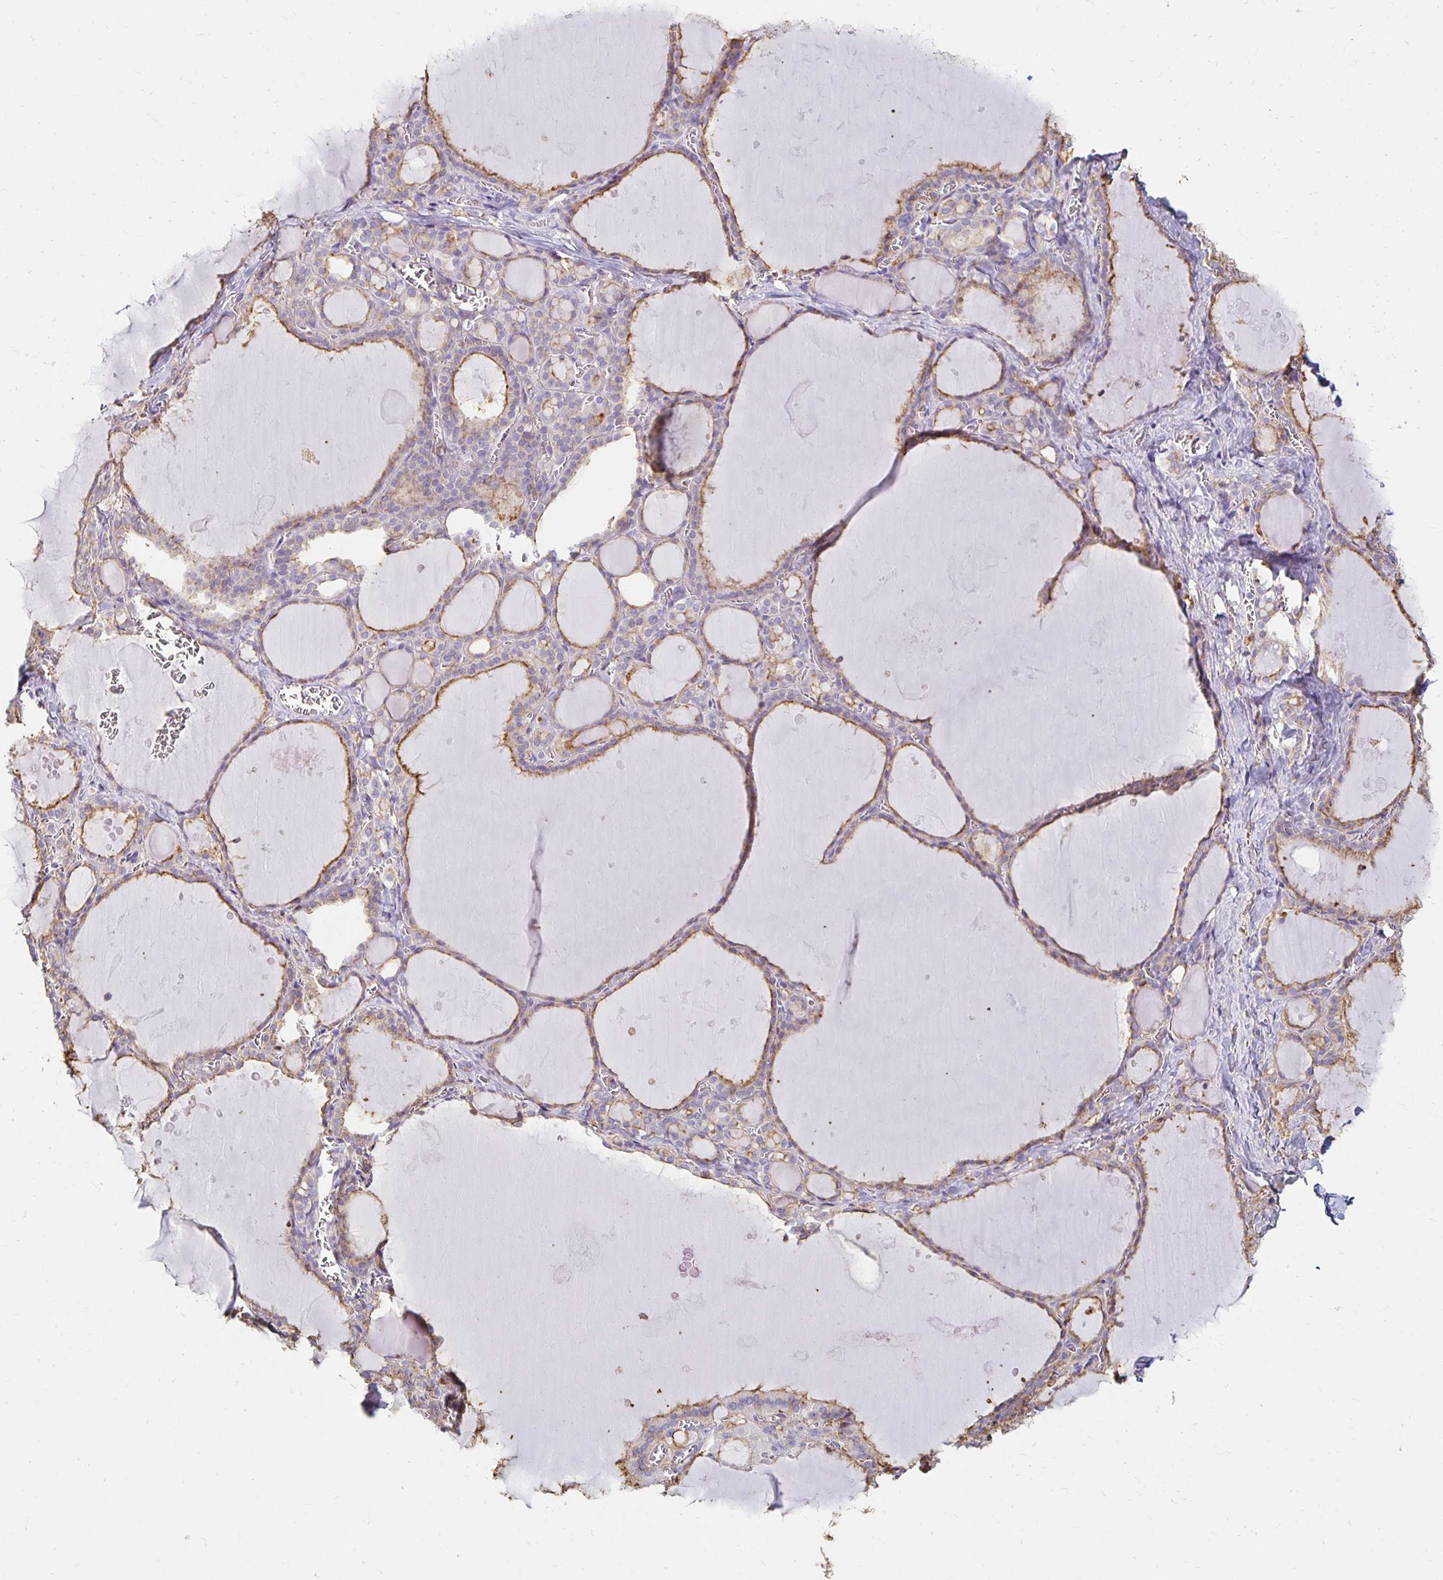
{"staining": {"intensity": "weak", "quantity": "25%-75%", "location": "cytoplasmic/membranous"}, "tissue": "thyroid gland", "cell_type": "Glandular cells", "image_type": "normal", "snomed": [{"axis": "morphology", "description": "Normal tissue, NOS"}, {"axis": "topography", "description": "Thyroid gland"}], "caption": "A photomicrograph showing weak cytoplasmic/membranous staining in about 25%-75% of glandular cells in benign thyroid gland, as visualized by brown immunohistochemical staining.", "gene": "TAS1R3", "patient": {"sex": "male", "age": 56}}